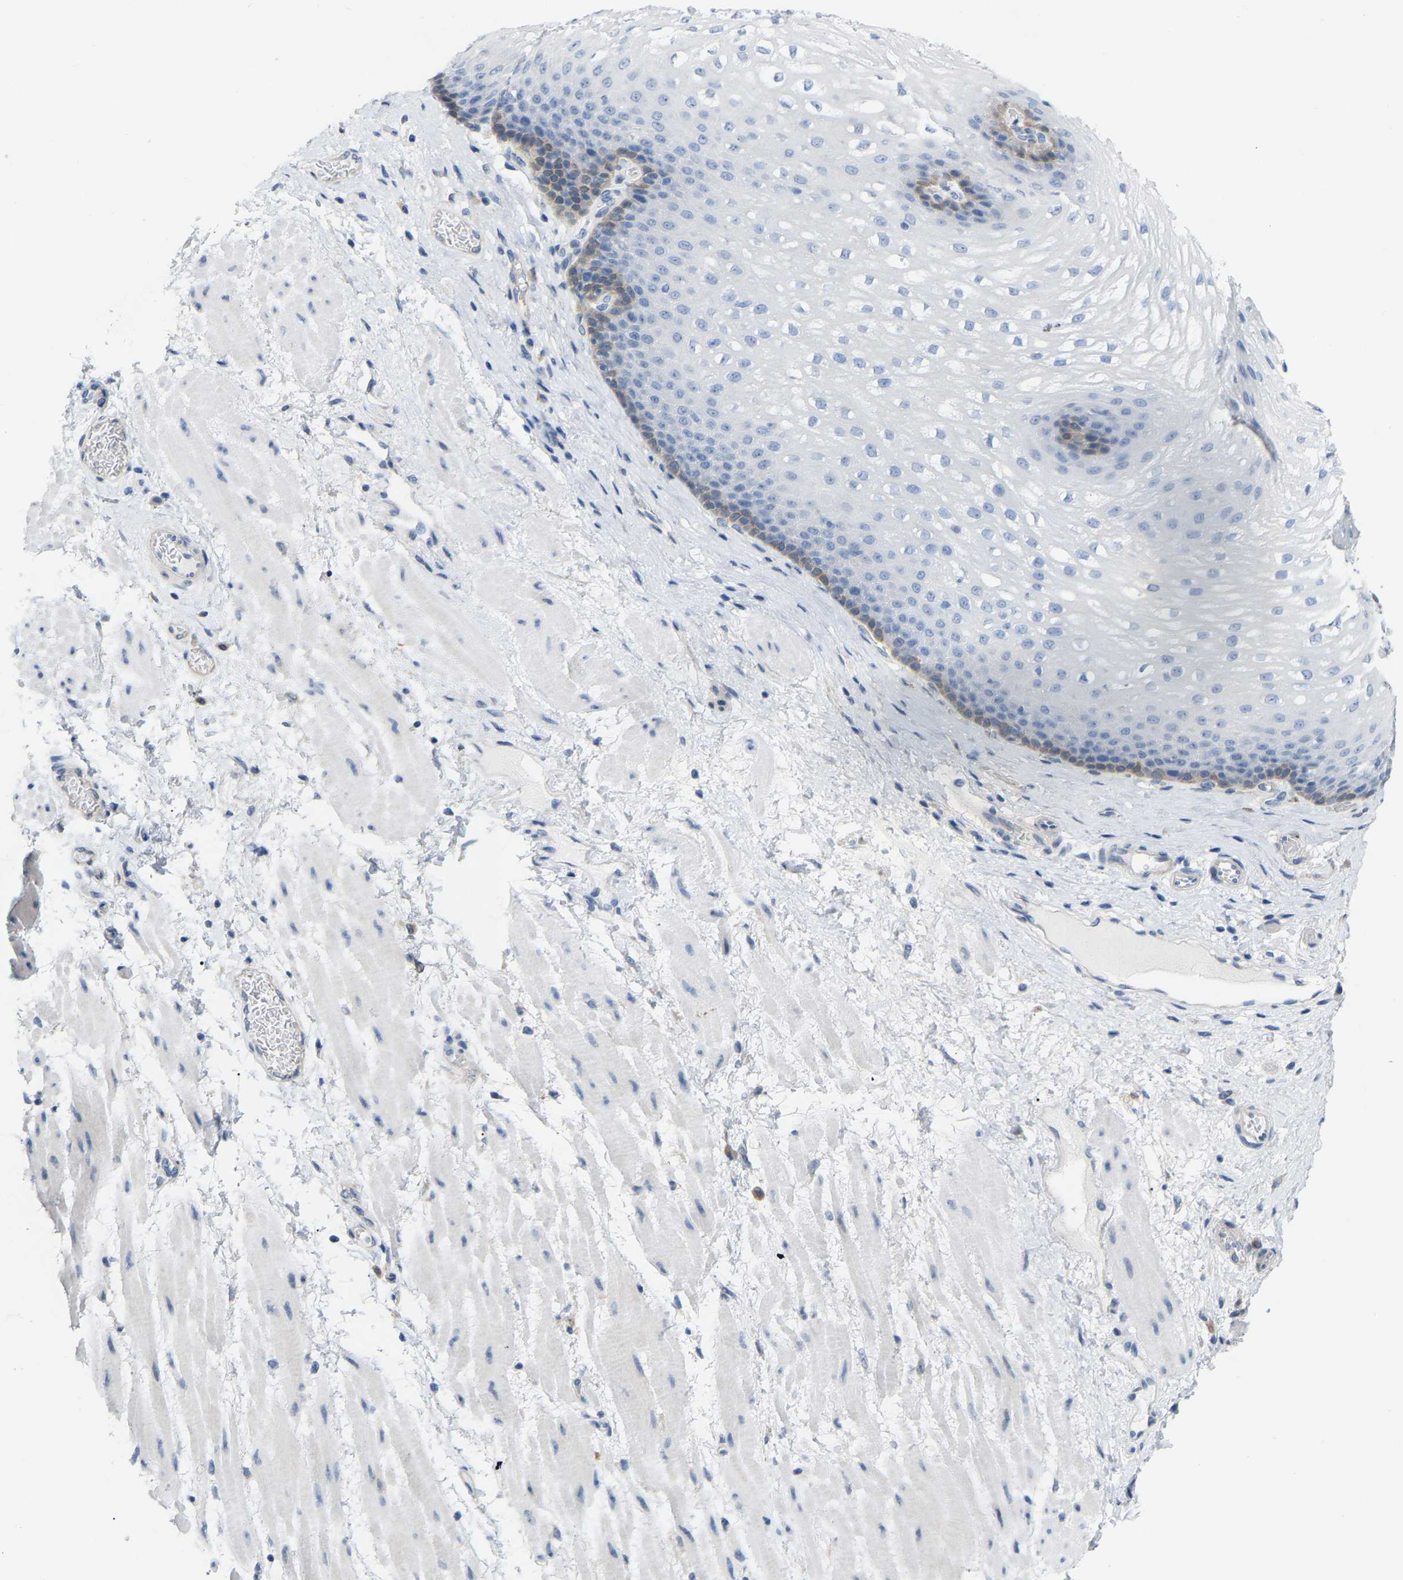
{"staining": {"intensity": "moderate", "quantity": "<25%", "location": "cytoplasmic/membranous"}, "tissue": "esophagus", "cell_type": "Squamous epithelial cells", "image_type": "normal", "snomed": [{"axis": "morphology", "description": "Normal tissue, NOS"}, {"axis": "topography", "description": "Esophagus"}], "caption": "Immunohistochemistry micrograph of normal human esophagus stained for a protein (brown), which displays low levels of moderate cytoplasmic/membranous expression in about <25% of squamous epithelial cells.", "gene": "ABTB2", "patient": {"sex": "male", "age": 48}}